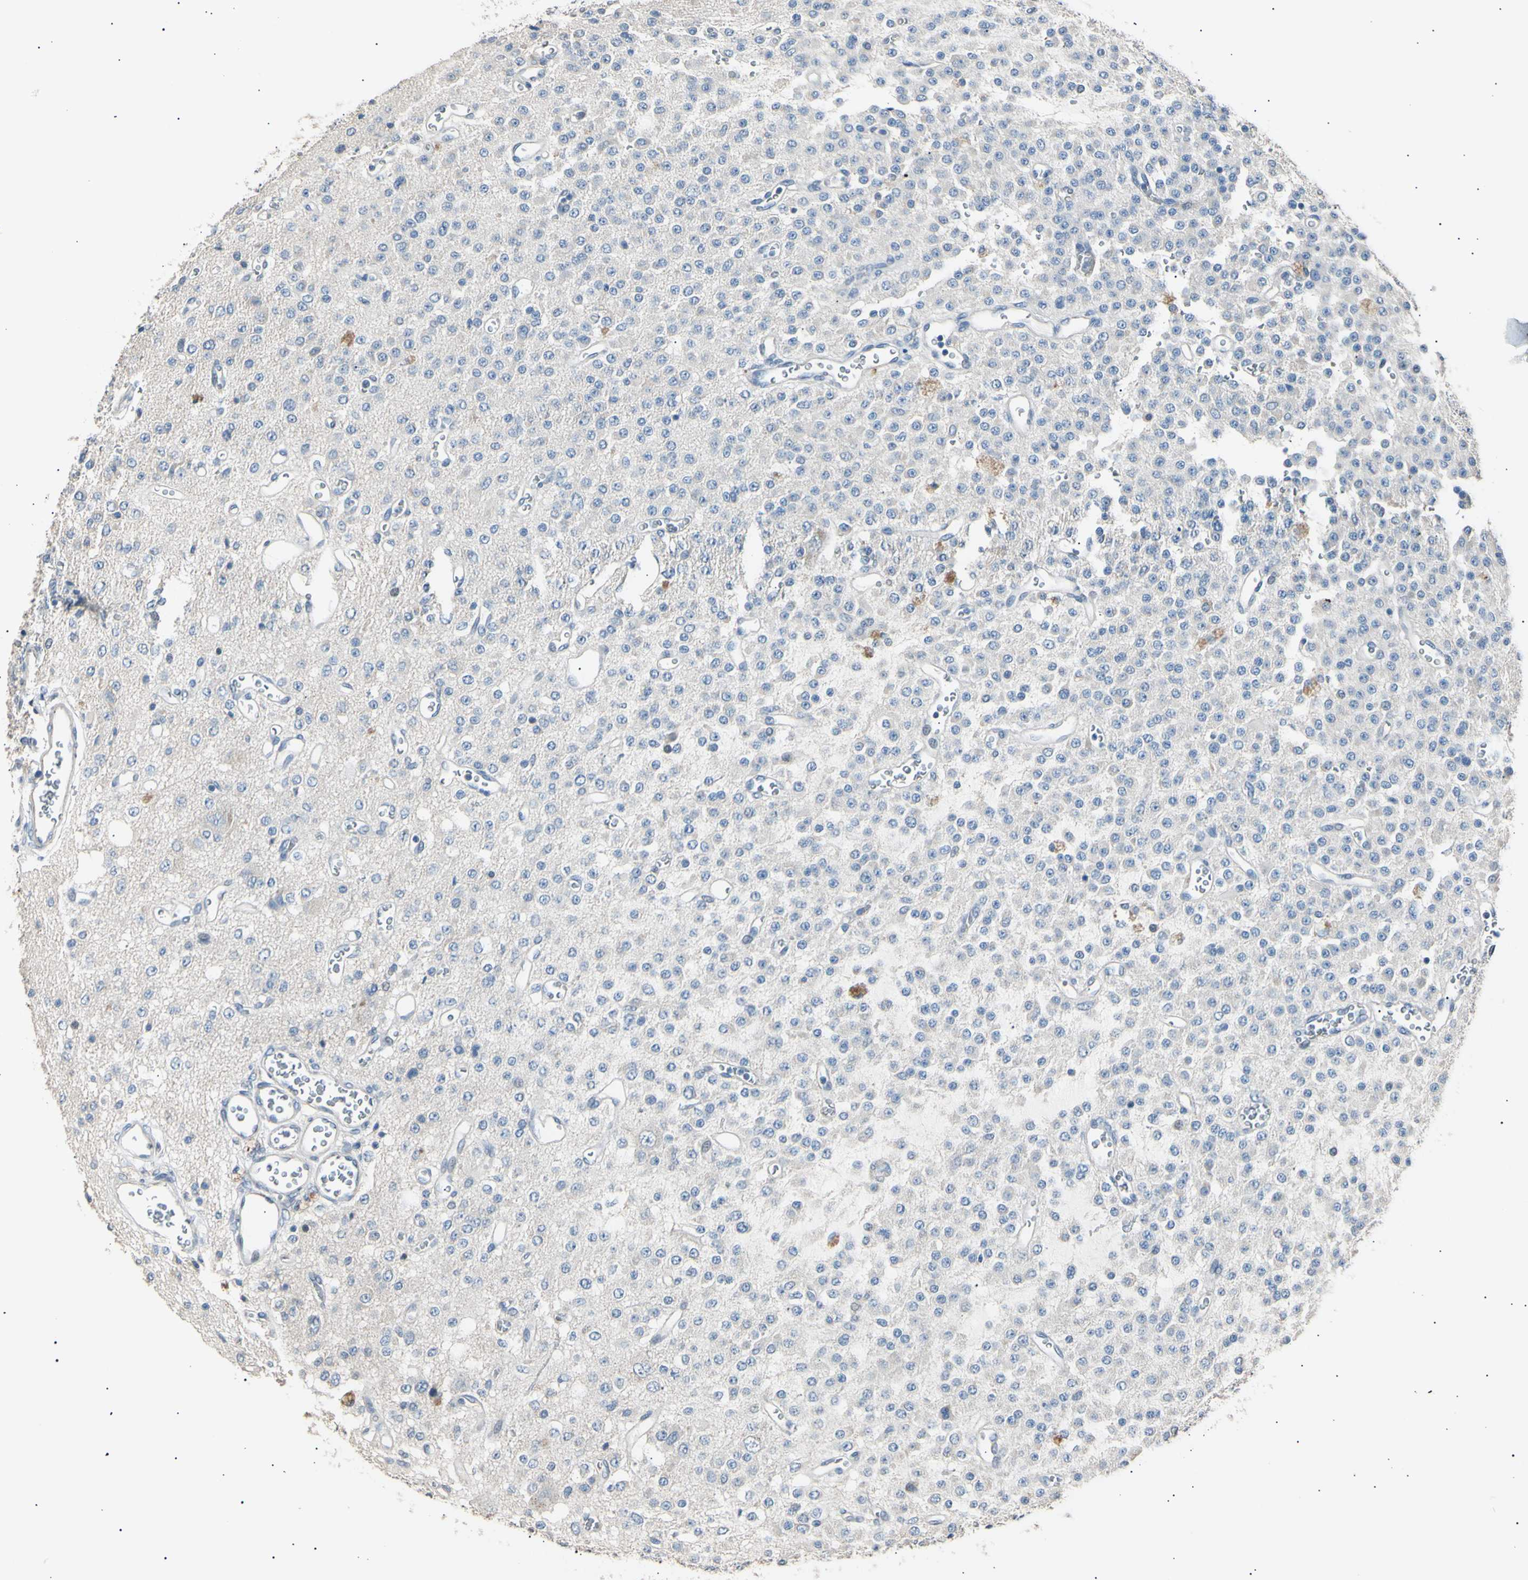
{"staining": {"intensity": "negative", "quantity": "none", "location": "none"}, "tissue": "glioma", "cell_type": "Tumor cells", "image_type": "cancer", "snomed": [{"axis": "morphology", "description": "Glioma, malignant, Low grade"}, {"axis": "topography", "description": "Brain"}], "caption": "Tumor cells are negative for brown protein staining in glioma.", "gene": "LDLR", "patient": {"sex": "male", "age": 38}}